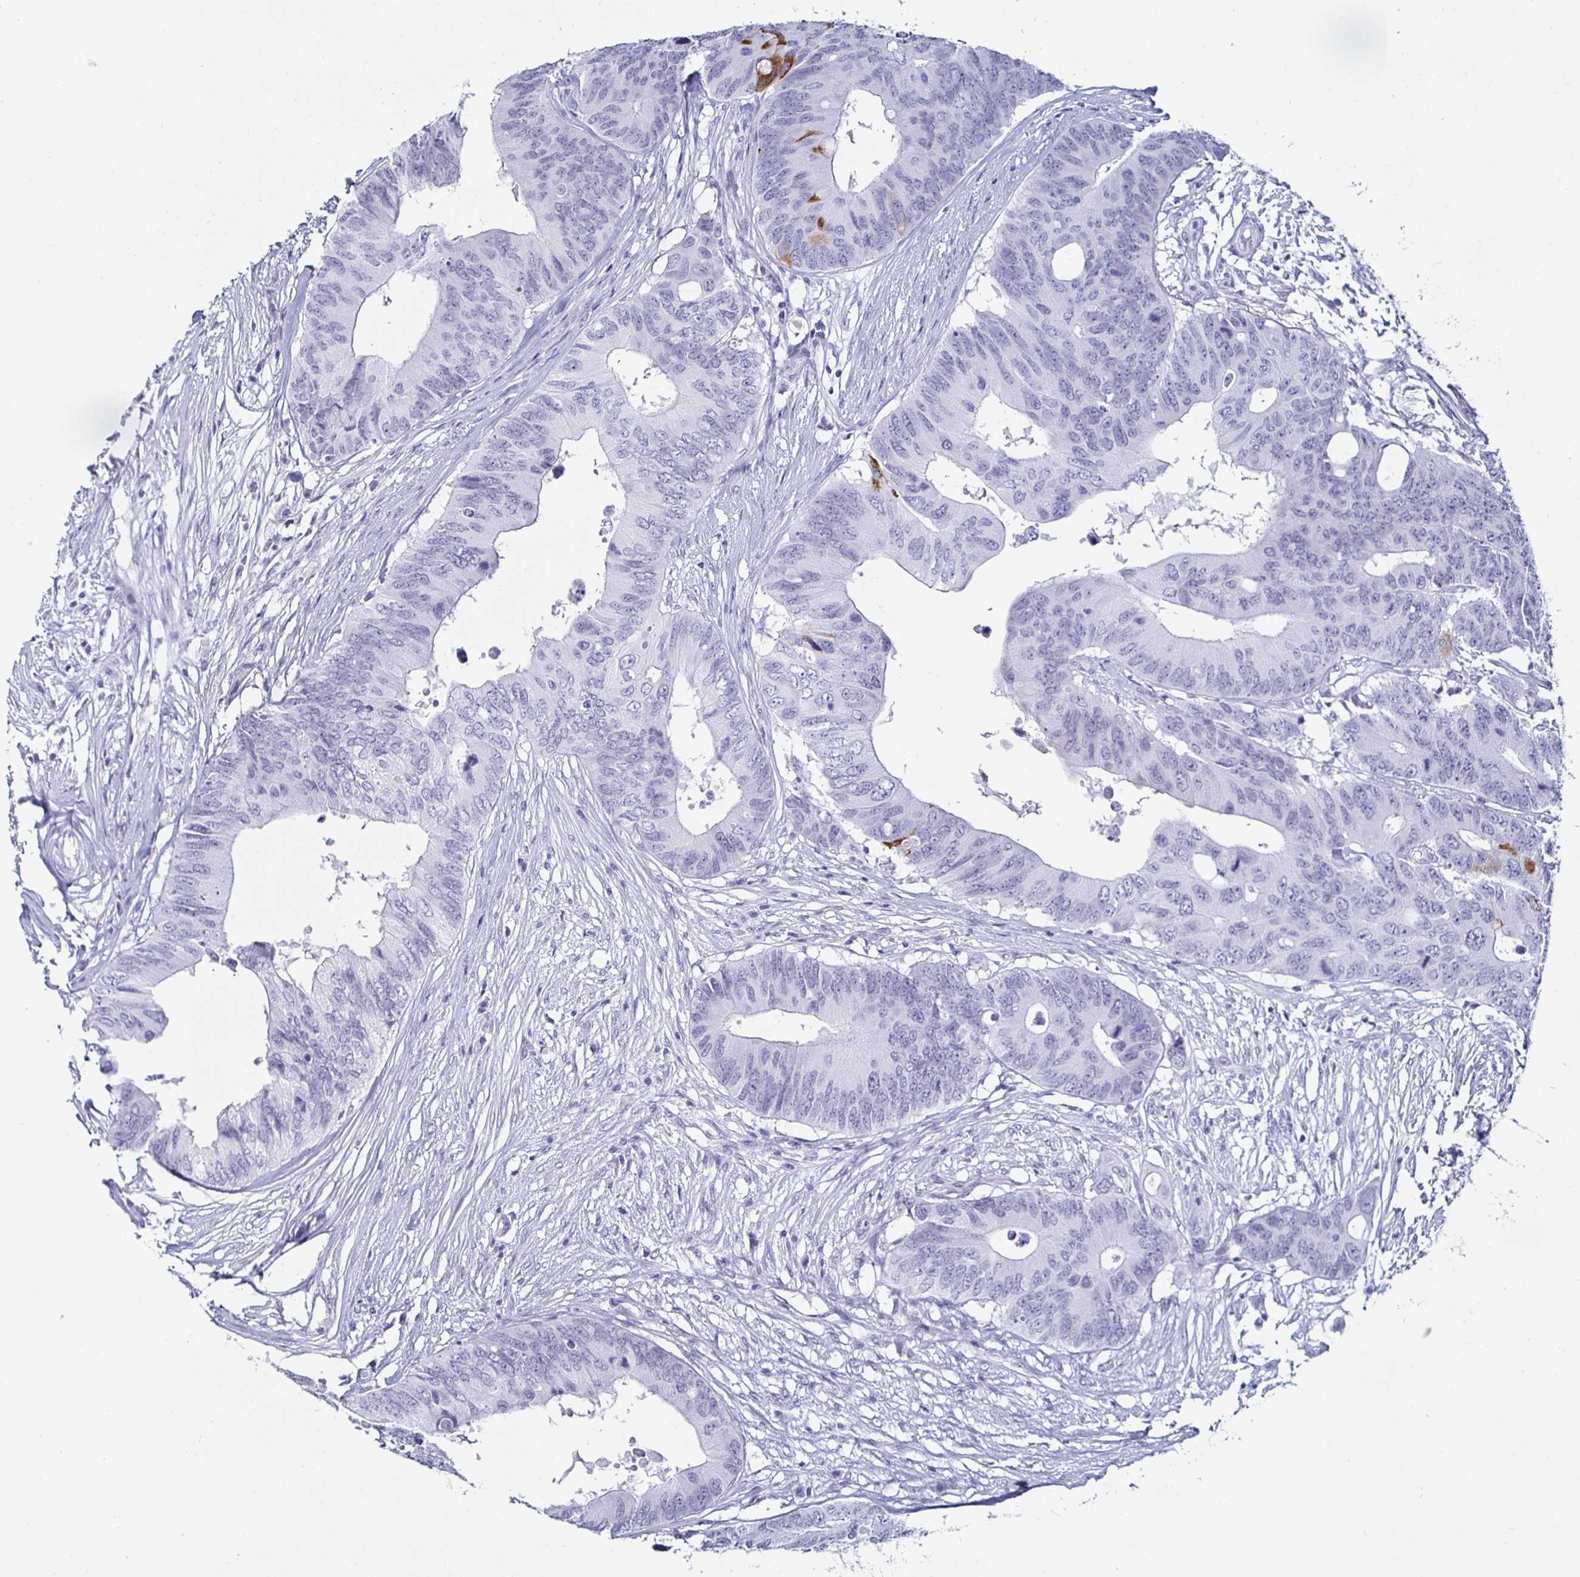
{"staining": {"intensity": "negative", "quantity": "none", "location": "none"}, "tissue": "colorectal cancer", "cell_type": "Tumor cells", "image_type": "cancer", "snomed": [{"axis": "morphology", "description": "Adenocarcinoma, NOS"}, {"axis": "topography", "description": "Colon"}], "caption": "DAB immunohistochemical staining of human adenocarcinoma (colorectal) exhibits no significant expression in tumor cells.", "gene": "KRT4", "patient": {"sex": "male", "age": 71}}